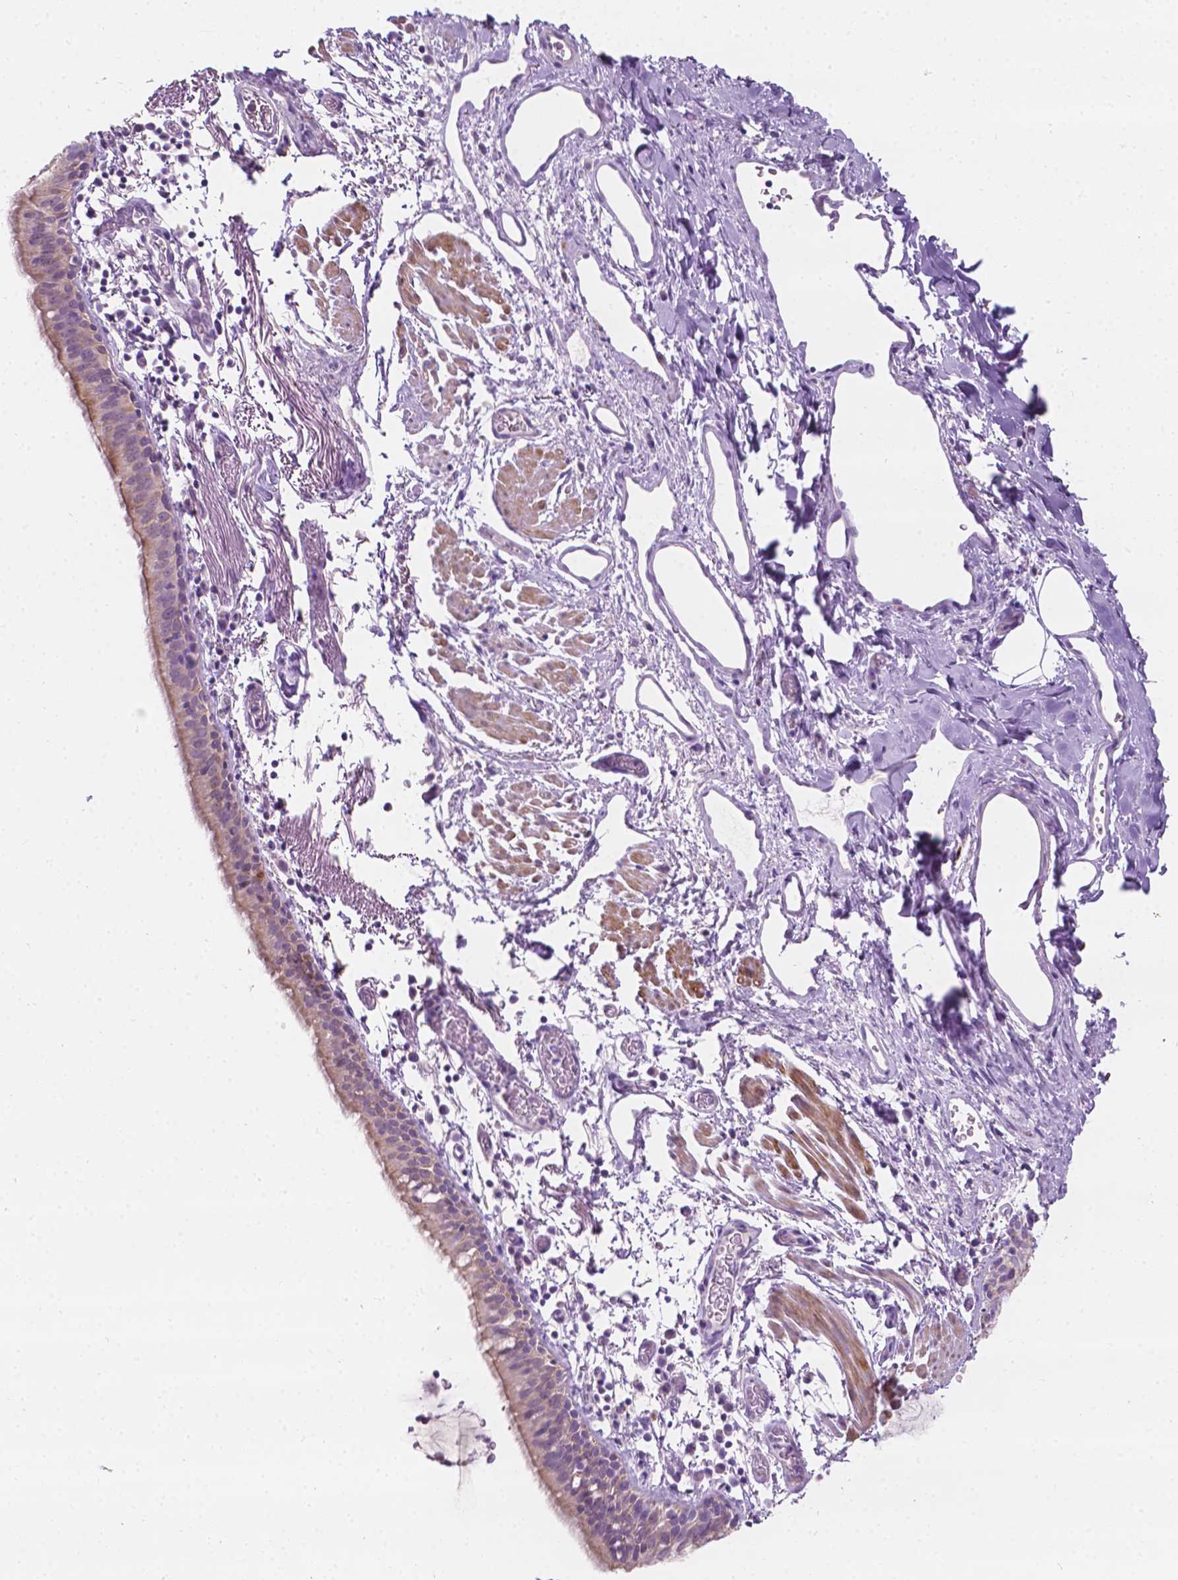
{"staining": {"intensity": "moderate", "quantity": "25%-75%", "location": "cytoplasmic/membranous"}, "tissue": "bronchus", "cell_type": "Respiratory epithelial cells", "image_type": "normal", "snomed": [{"axis": "morphology", "description": "Normal tissue, NOS"}, {"axis": "morphology", "description": "Adenocarcinoma, NOS"}, {"axis": "topography", "description": "Bronchus"}], "caption": "A photomicrograph of human bronchus stained for a protein shows moderate cytoplasmic/membranous brown staining in respiratory epithelial cells.", "gene": "NOS1AP", "patient": {"sex": "male", "age": 68}}